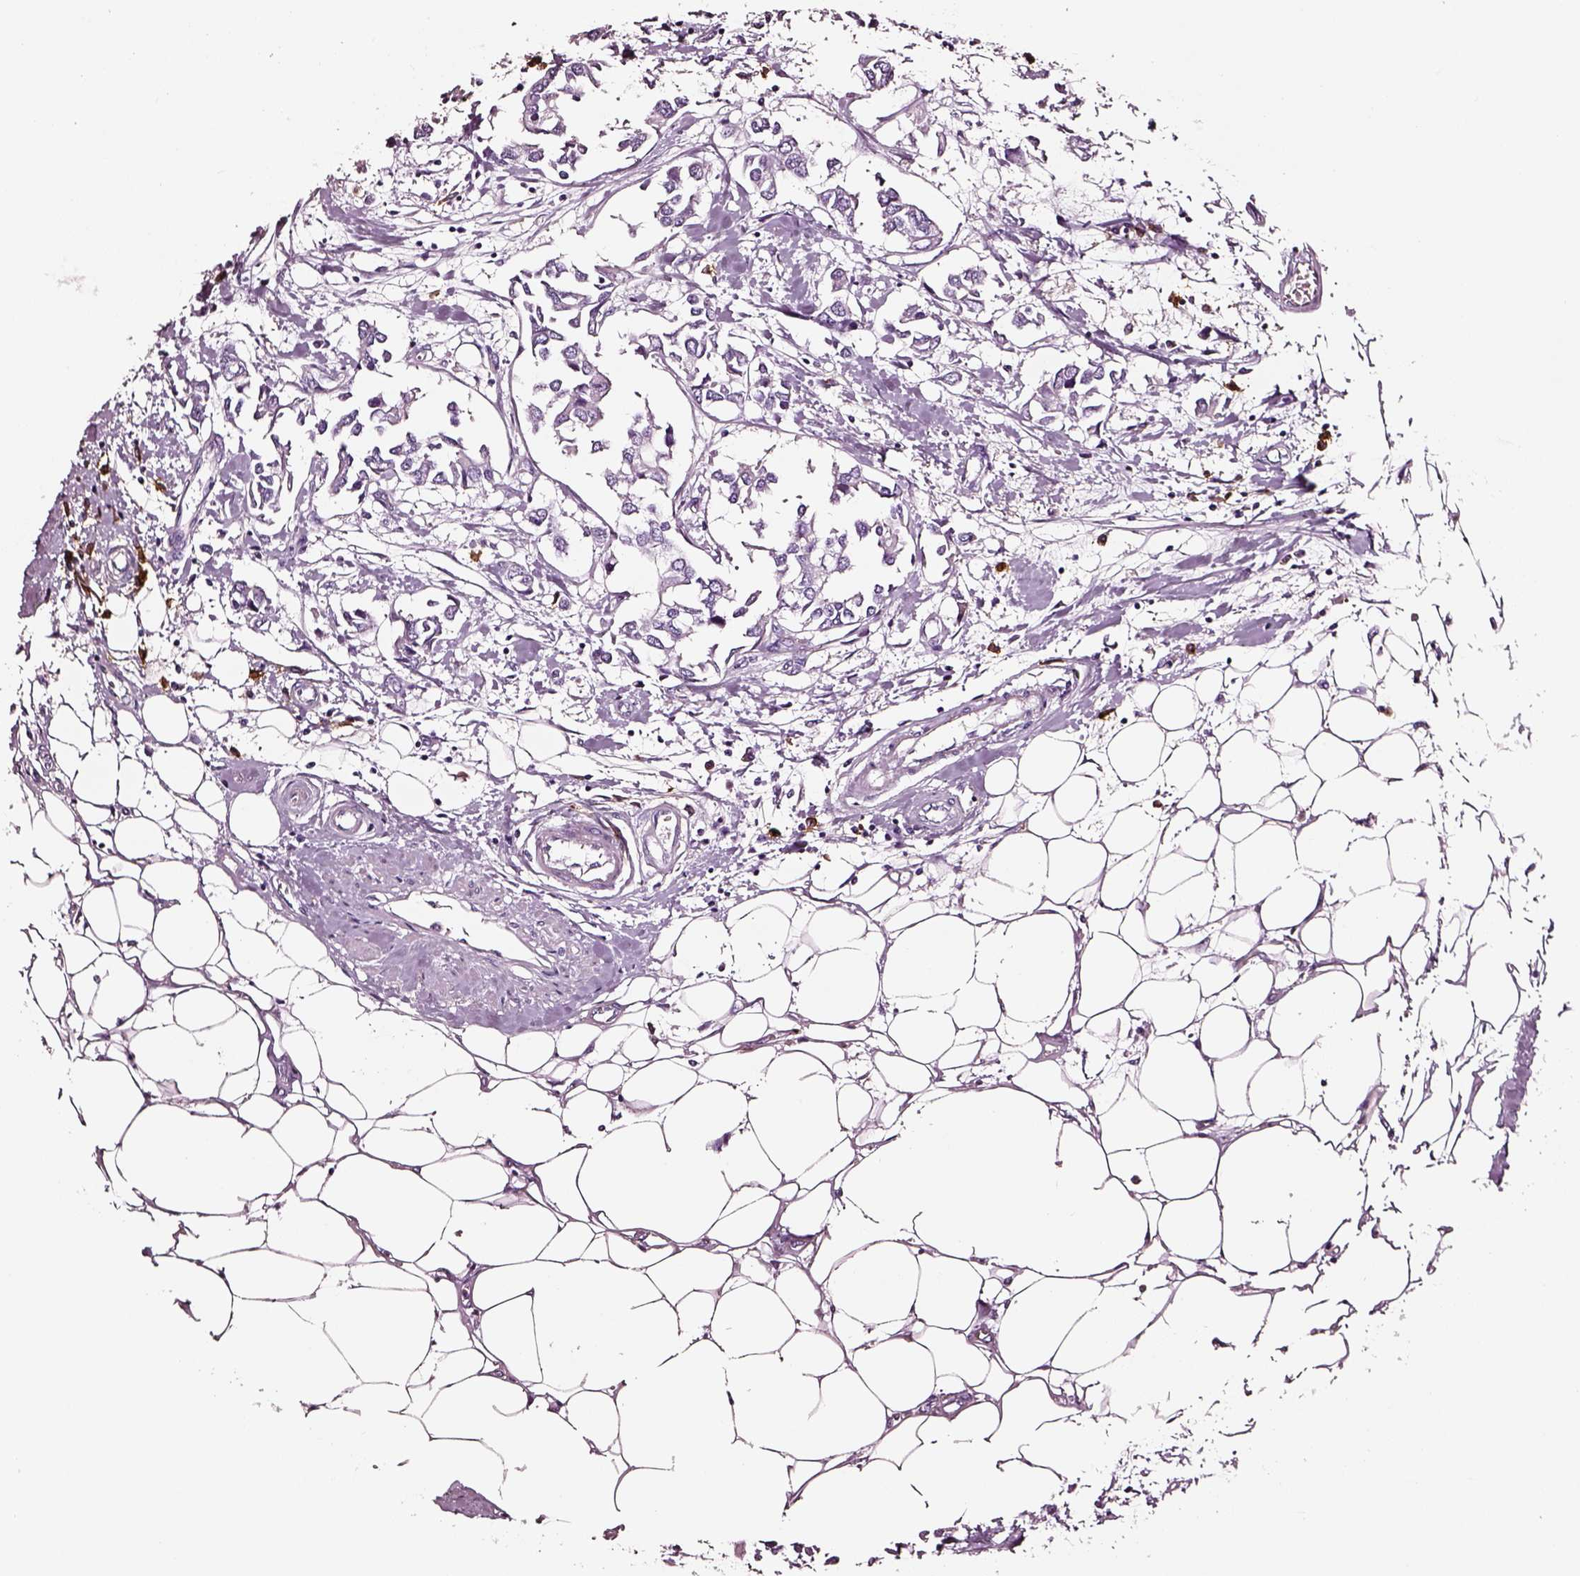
{"staining": {"intensity": "negative", "quantity": "none", "location": "none"}, "tissue": "breast cancer", "cell_type": "Tumor cells", "image_type": "cancer", "snomed": [{"axis": "morphology", "description": "Duct carcinoma"}, {"axis": "topography", "description": "Breast"}], "caption": "High magnification brightfield microscopy of intraductal carcinoma (breast) stained with DAB (3,3'-diaminobenzidine) (brown) and counterstained with hematoxylin (blue): tumor cells show no significant expression. (DAB immunohistochemistry (IHC), high magnification).", "gene": "DPEP1", "patient": {"sex": "female", "age": 83}}